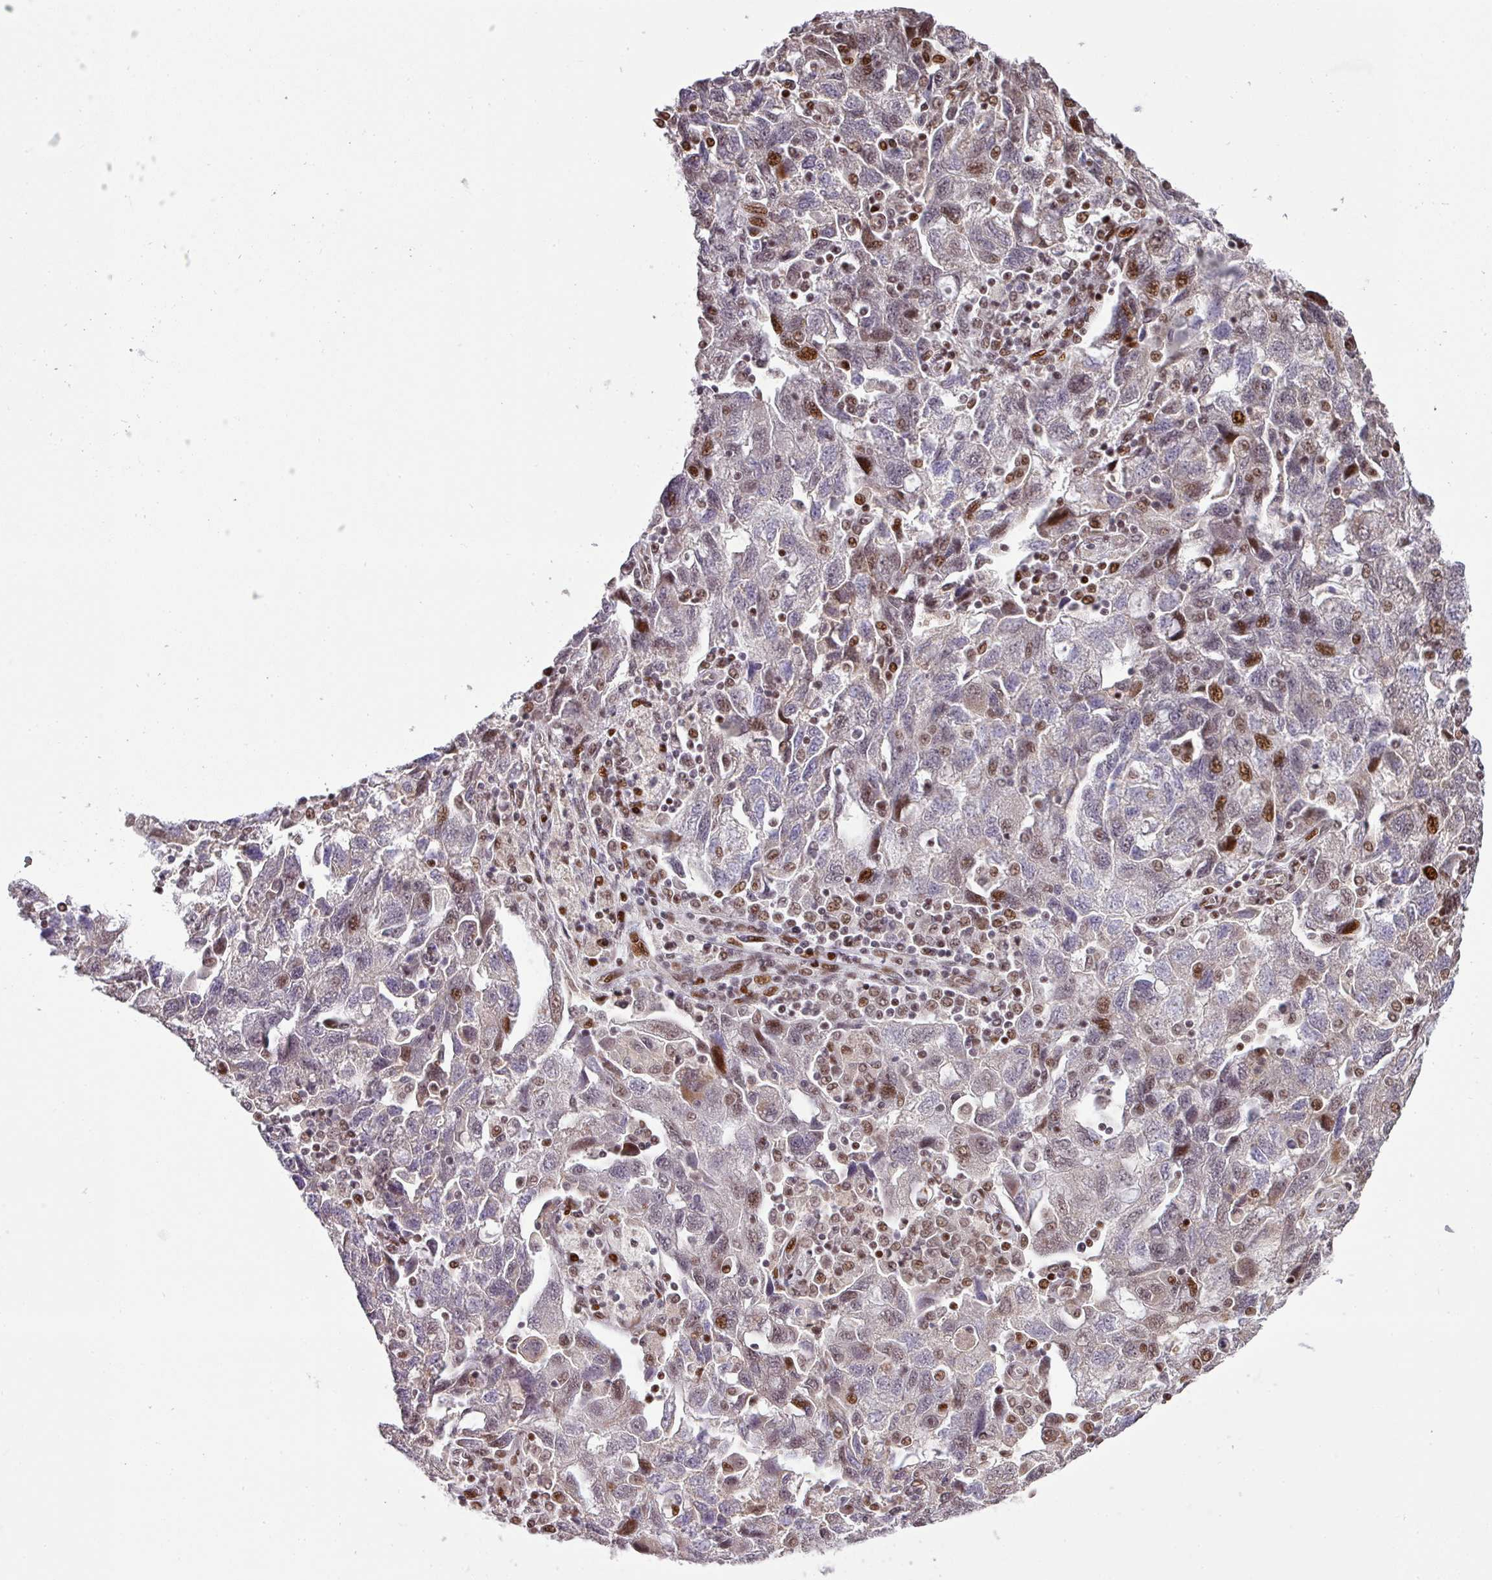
{"staining": {"intensity": "moderate", "quantity": "<25%", "location": "nuclear"}, "tissue": "ovarian cancer", "cell_type": "Tumor cells", "image_type": "cancer", "snomed": [{"axis": "morphology", "description": "Carcinoma, NOS"}, {"axis": "morphology", "description": "Cystadenocarcinoma, serous, NOS"}, {"axis": "topography", "description": "Ovary"}], "caption": "Carcinoma (ovarian) stained for a protein reveals moderate nuclear positivity in tumor cells.", "gene": "MYSM1", "patient": {"sex": "female", "age": 69}}